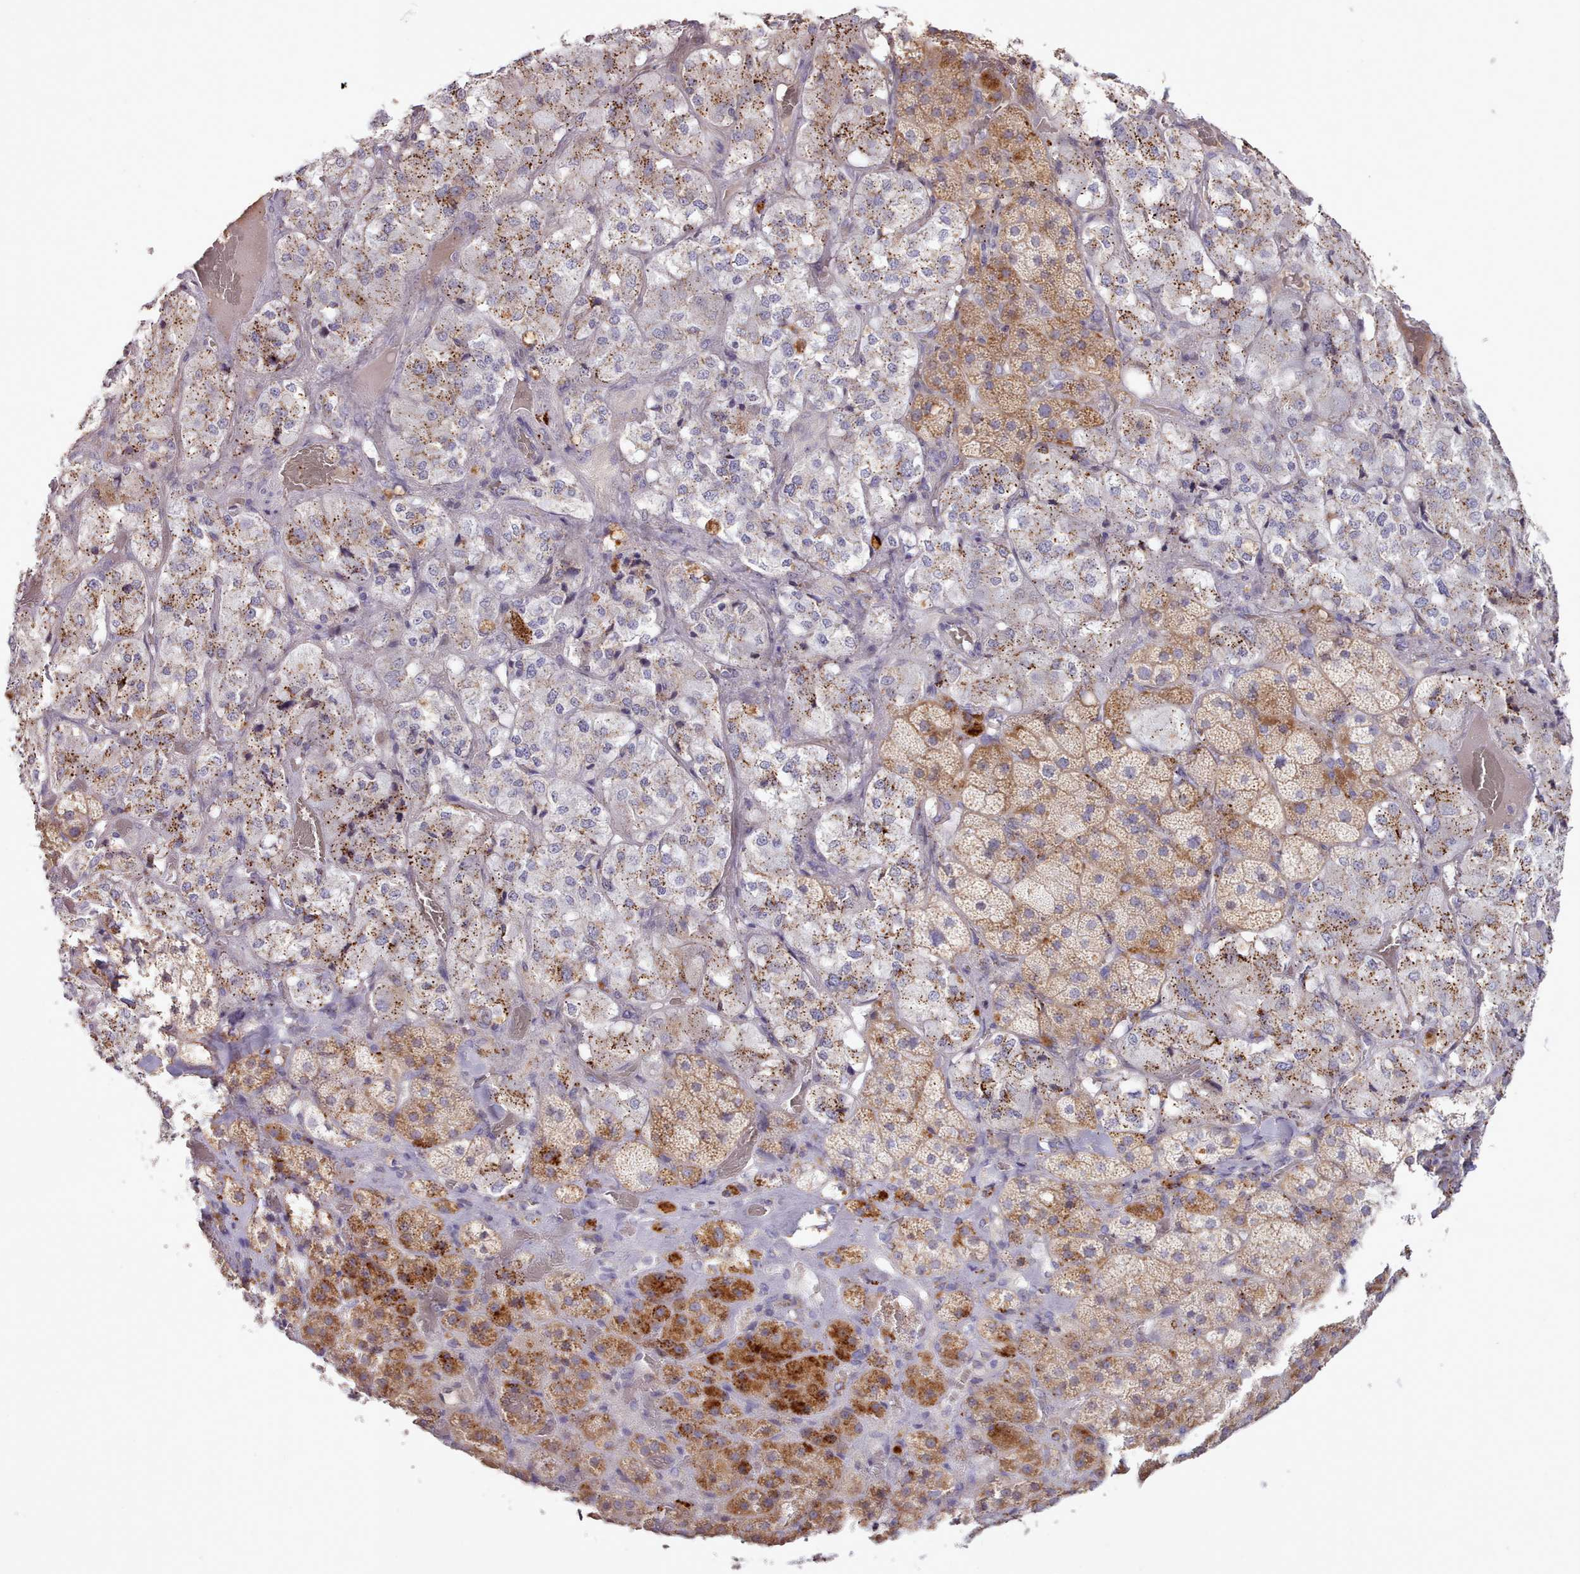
{"staining": {"intensity": "strong", "quantity": "25%-75%", "location": "cytoplasmic/membranous"}, "tissue": "adrenal gland", "cell_type": "Glandular cells", "image_type": "normal", "snomed": [{"axis": "morphology", "description": "Normal tissue, NOS"}, {"axis": "topography", "description": "Adrenal gland"}], "caption": "Brown immunohistochemical staining in benign adrenal gland demonstrates strong cytoplasmic/membranous expression in about 25%-75% of glandular cells. (DAB IHC with brightfield microscopy, high magnification).", "gene": "SRD5A1", "patient": {"sex": "male", "age": 57}}